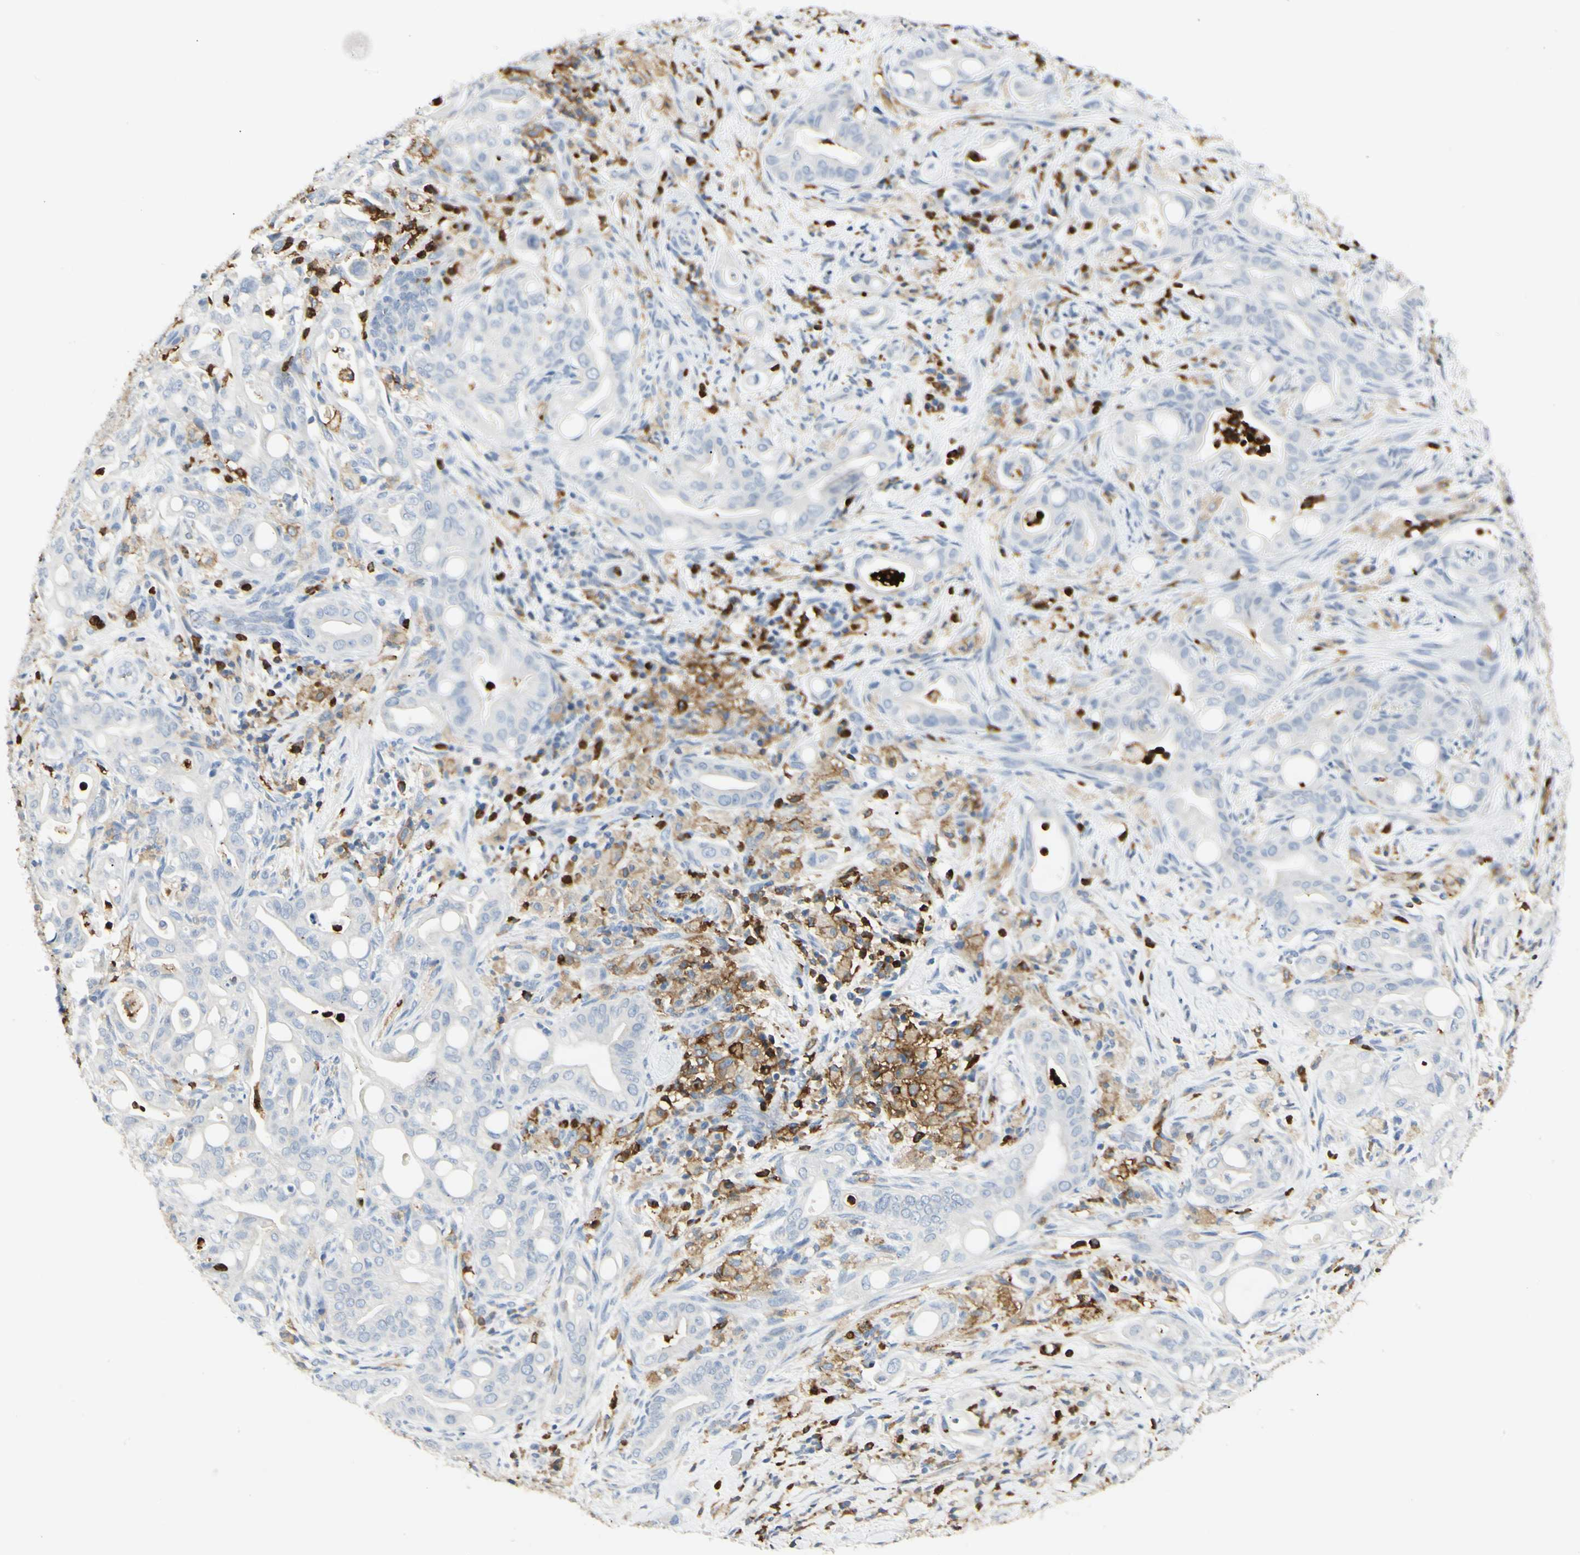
{"staining": {"intensity": "negative", "quantity": "none", "location": "none"}, "tissue": "liver cancer", "cell_type": "Tumor cells", "image_type": "cancer", "snomed": [{"axis": "morphology", "description": "Cholangiocarcinoma"}, {"axis": "topography", "description": "Liver"}], "caption": "High magnification brightfield microscopy of liver cholangiocarcinoma stained with DAB (3,3'-diaminobenzidine) (brown) and counterstained with hematoxylin (blue): tumor cells show no significant positivity. (Stains: DAB immunohistochemistry with hematoxylin counter stain, Microscopy: brightfield microscopy at high magnification).", "gene": "ITGB2", "patient": {"sex": "female", "age": 68}}